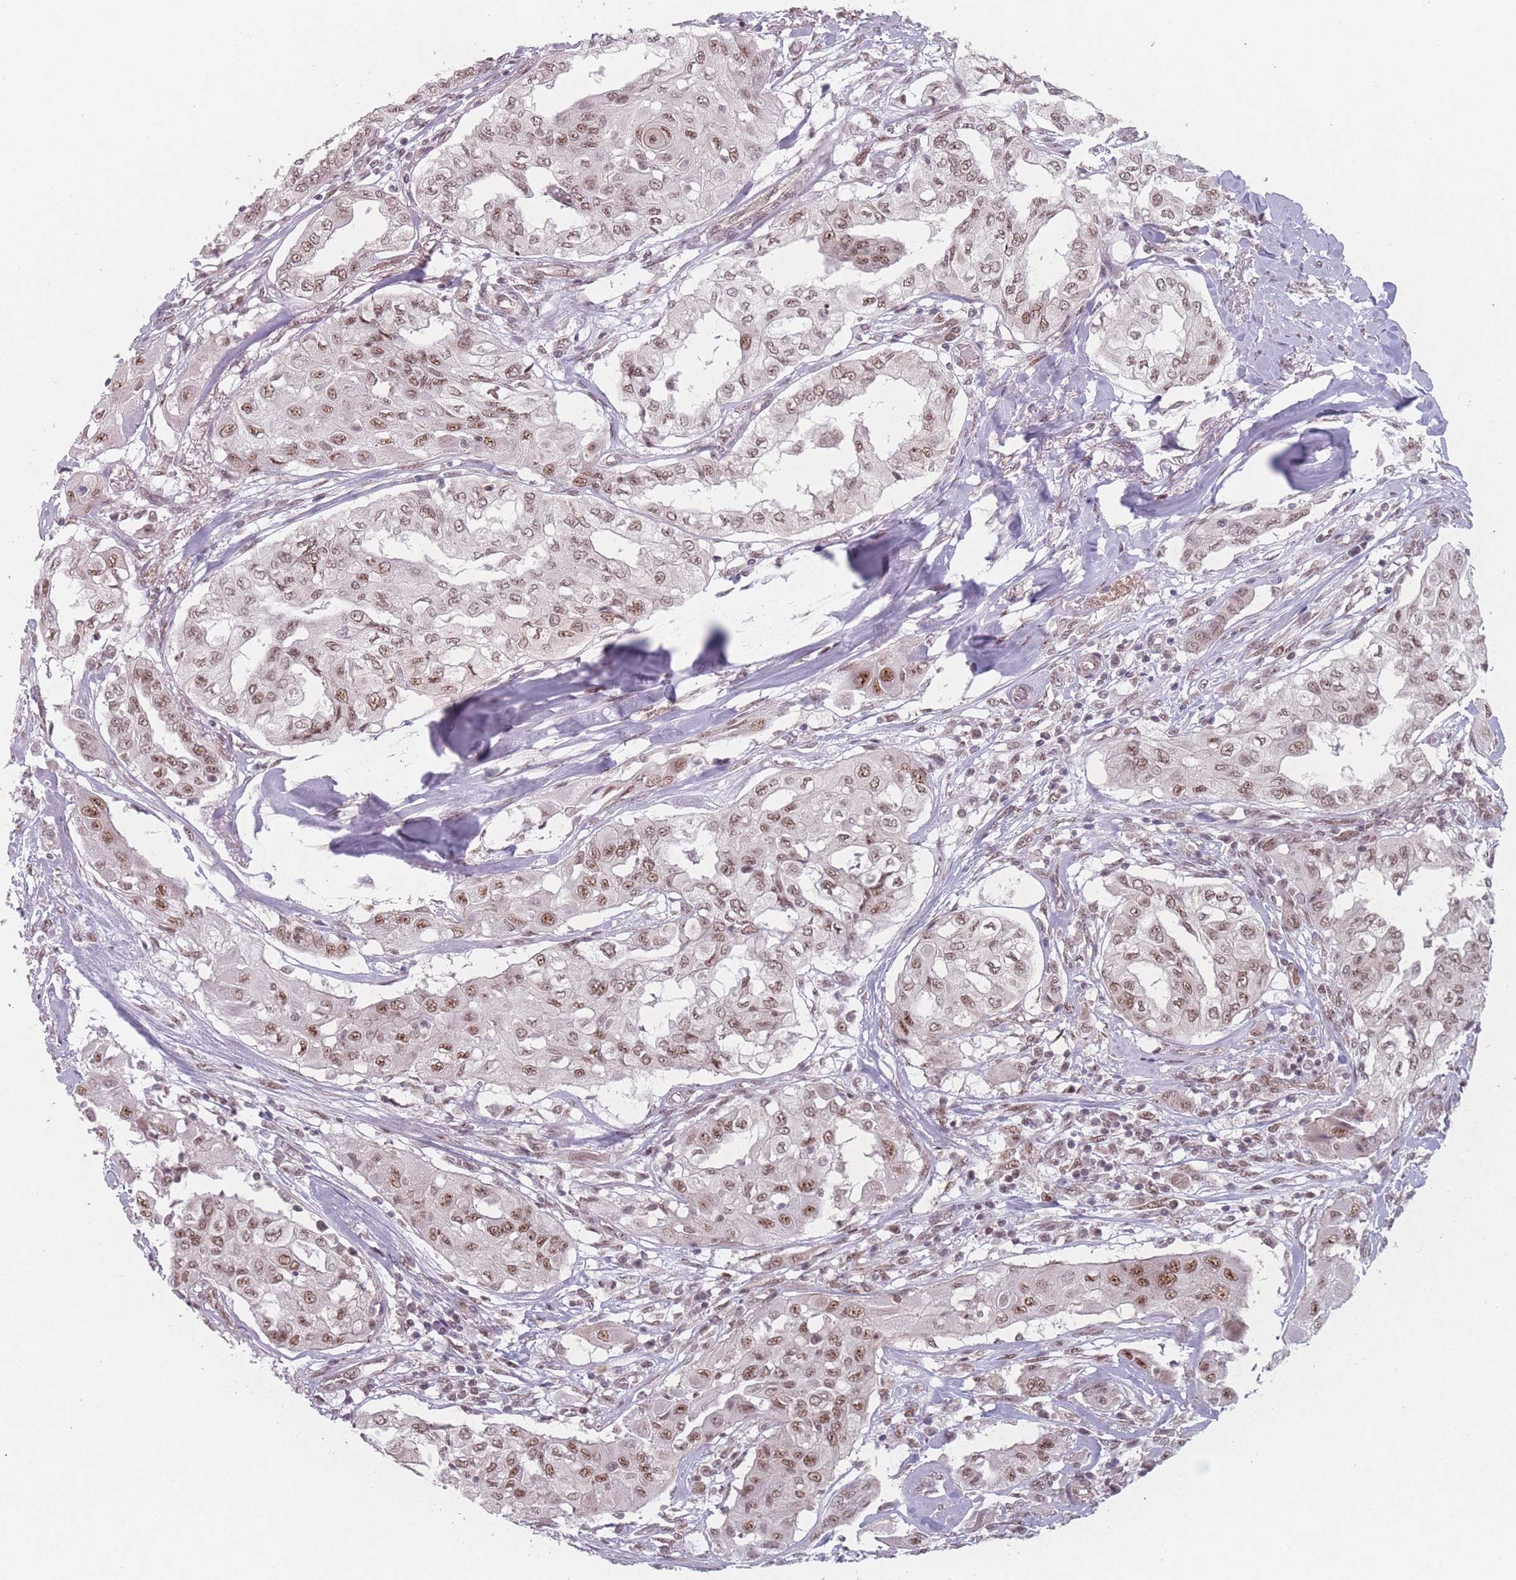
{"staining": {"intensity": "moderate", "quantity": ">75%", "location": "nuclear"}, "tissue": "thyroid cancer", "cell_type": "Tumor cells", "image_type": "cancer", "snomed": [{"axis": "morphology", "description": "Papillary adenocarcinoma, NOS"}, {"axis": "topography", "description": "Thyroid gland"}], "caption": "An IHC image of neoplastic tissue is shown. Protein staining in brown highlights moderate nuclear positivity in thyroid papillary adenocarcinoma within tumor cells.", "gene": "ZC3H14", "patient": {"sex": "female", "age": 59}}